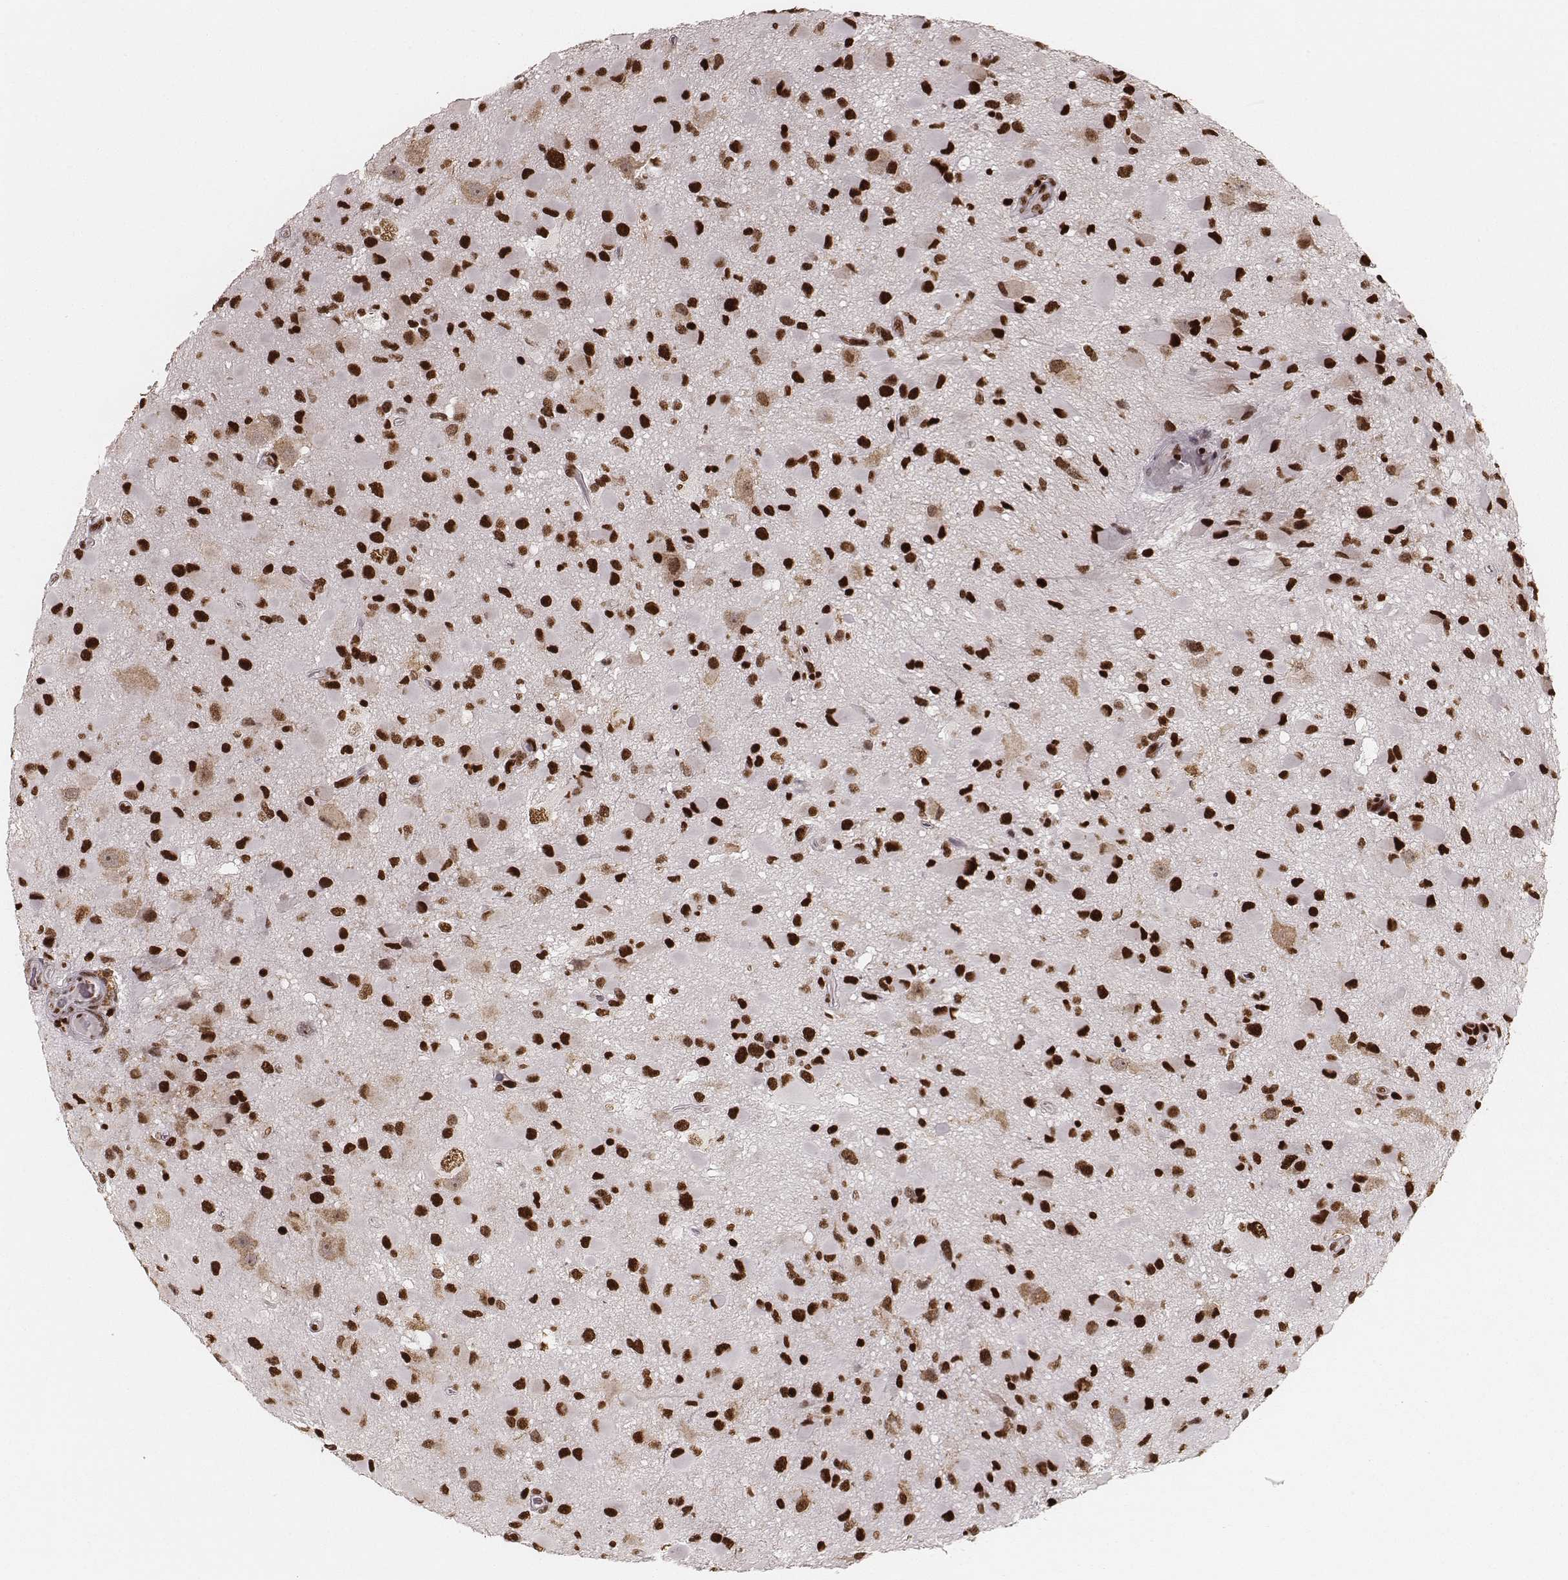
{"staining": {"intensity": "strong", "quantity": ">75%", "location": "nuclear"}, "tissue": "glioma", "cell_type": "Tumor cells", "image_type": "cancer", "snomed": [{"axis": "morphology", "description": "Glioma, malignant, Low grade"}, {"axis": "topography", "description": "Brain"}], "caption": "About >75% of tumor cells in human glioma exhibit strong nuclear protein positivity as visualized by brown immunohistochemical staining.", "gene": "PARP1", "patient": {"sex": "female", "age": 32}}